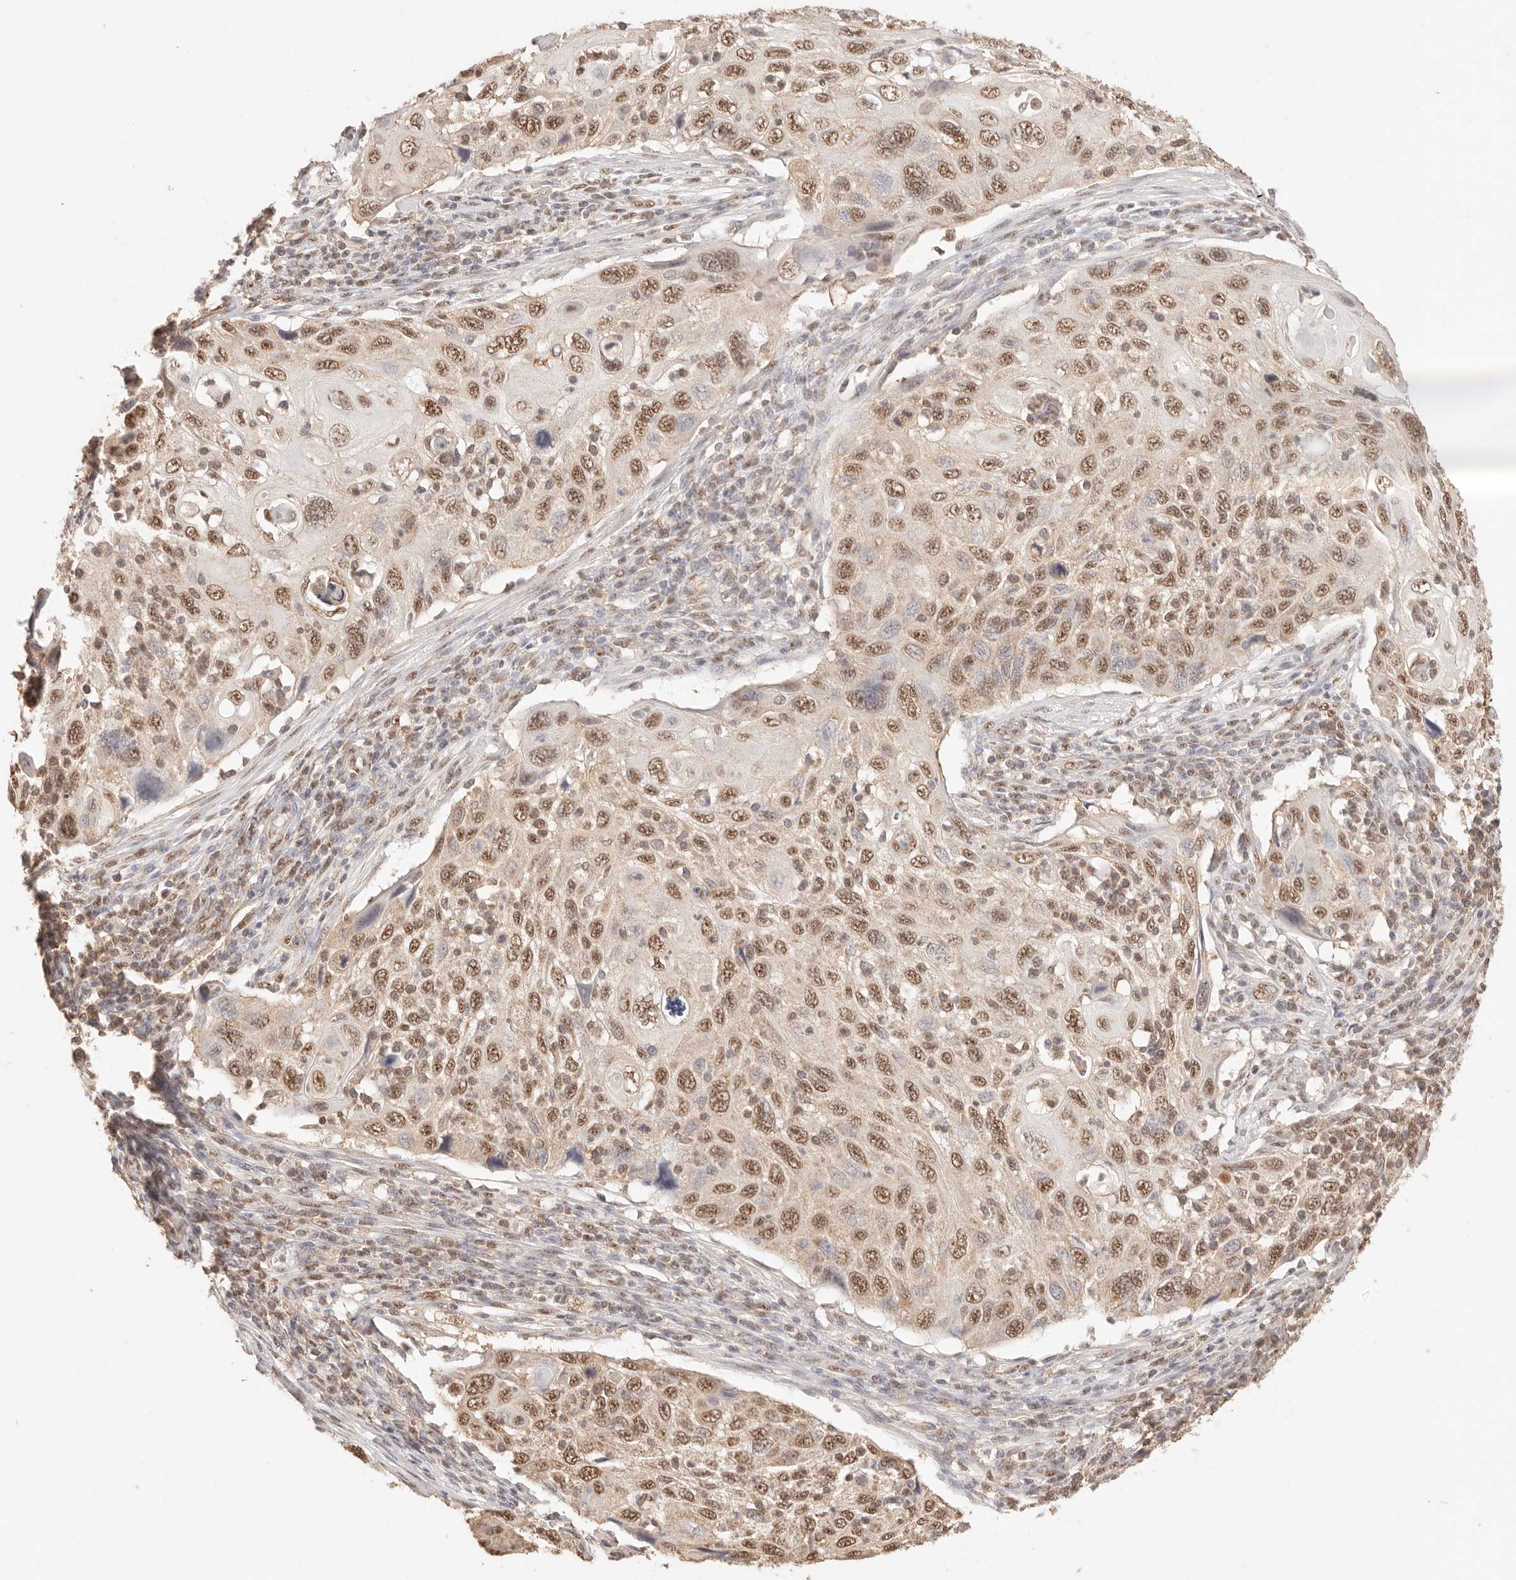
{"staining": {"intensity": "moderate", "quantity": ">75%", "location": "nuclear"}, "tissue": "cervical cancer", "cell_type": "Tumor cells", "image_type": "cancer", "snomed": [{"axis": "morphology", "description": "Squamous cell carcinoma, NOS"}, {"axis": "topography", "description": "Cervix"}], "caption": "IHC (DAB (3,3'-diaminobenzidine)) staining of human cervical squamous cell carcinoma exhibits moderate nuclear protein positivity in about >75% of tumor cells.", "gene": "IL1R2", "patient": {"sex": "female", "age": 70}}